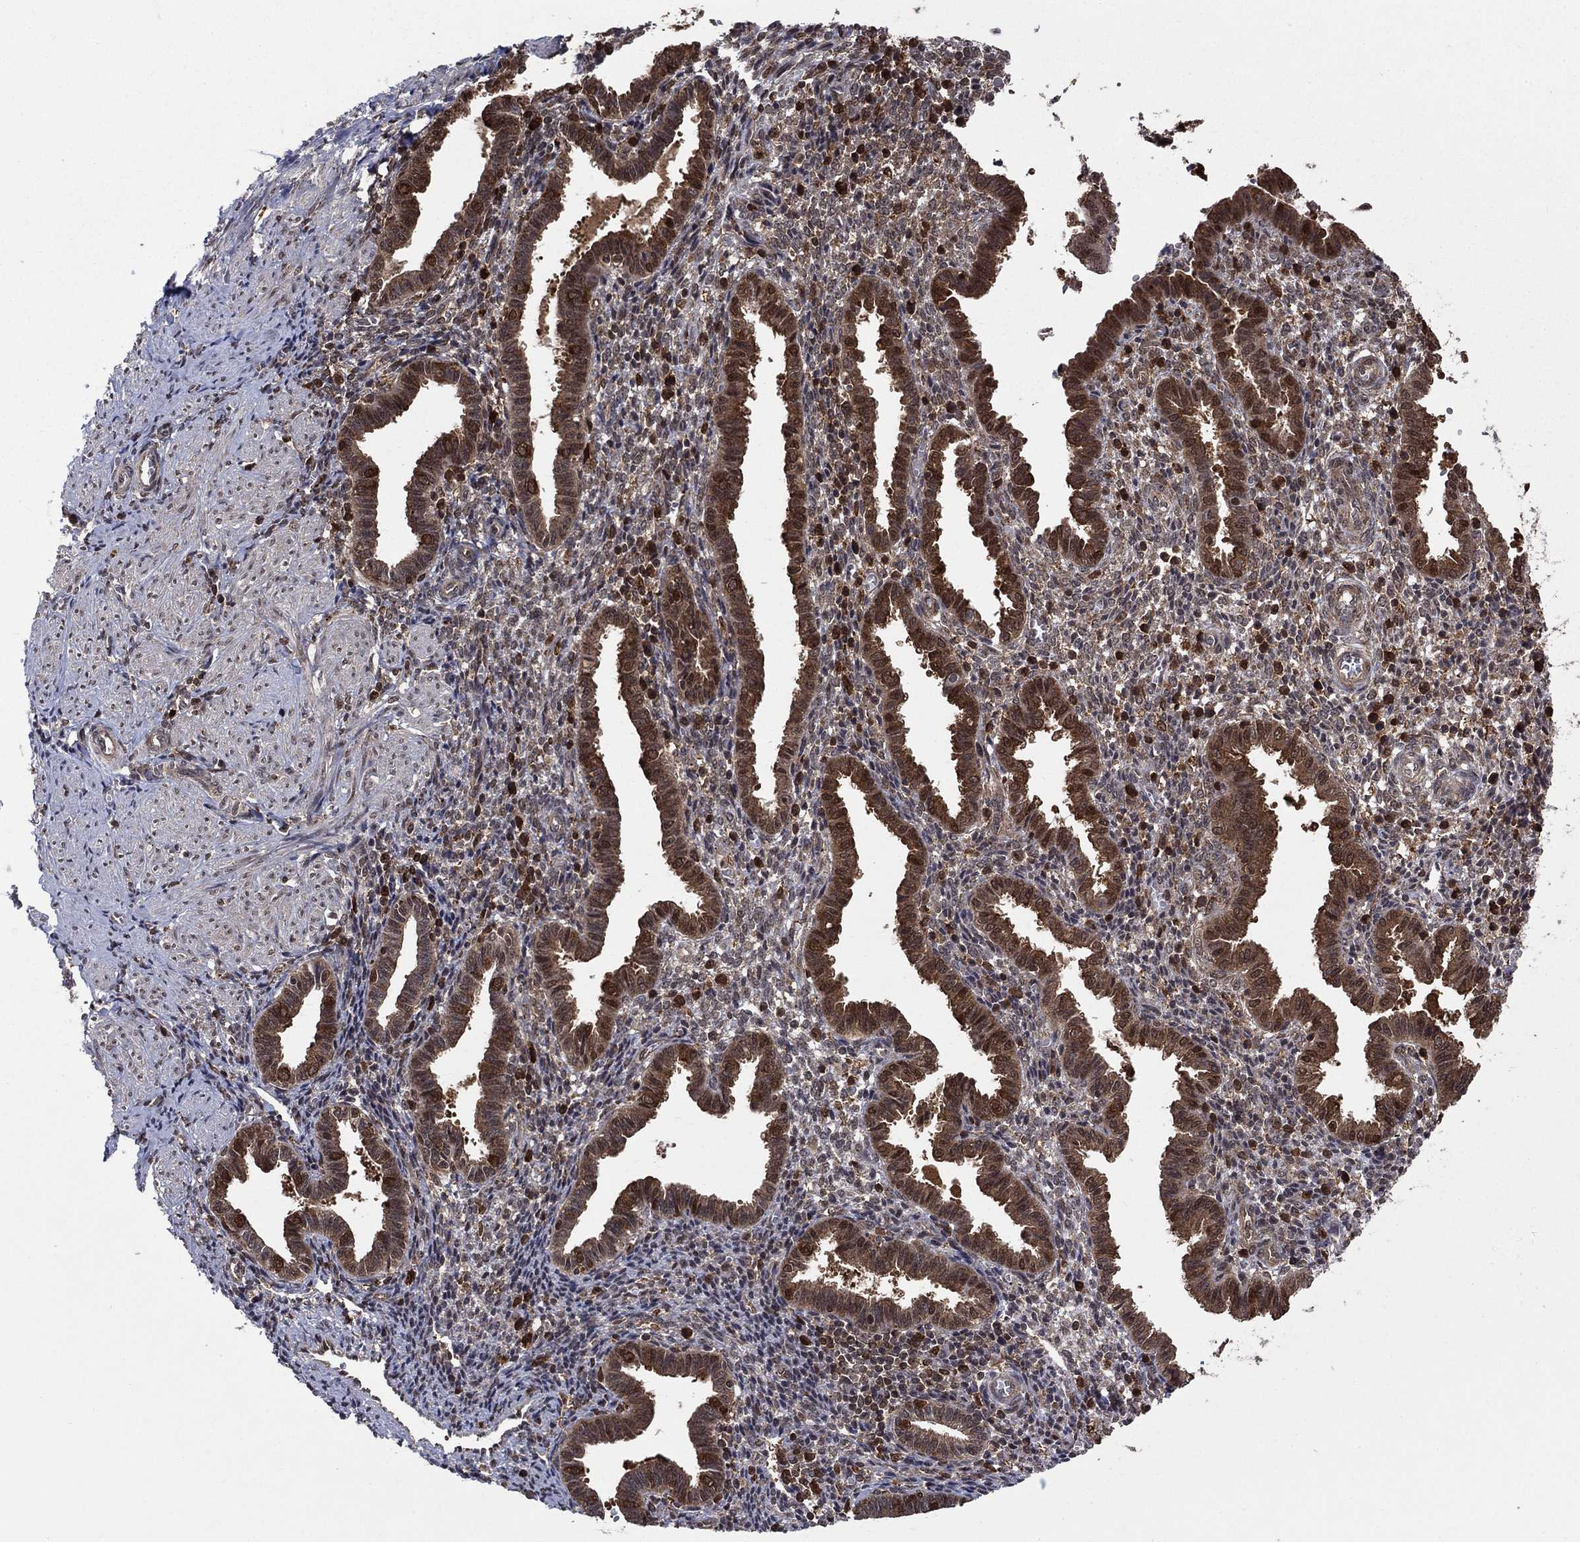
{"staining": {"intensity": "negative", "quantity": "none", "location": "none"}, "tissue": "endometrium", "cell_type": "Cells in endometrial stroma", "image_type": "normal", "snomed": [{"axis": "morphology", "description": "Normal tissue, NOS"}, {"axis": "topography", "description": "Endometrium"}], "caption": "The histopathology image demonstrates no significant staining in cells in endometrial stroma of endometrium. (DAB immunohistochemistry with hematoxylin counter stain).", "gene": "CACYBP", "patient": {"sex": "female", "age": 37}}